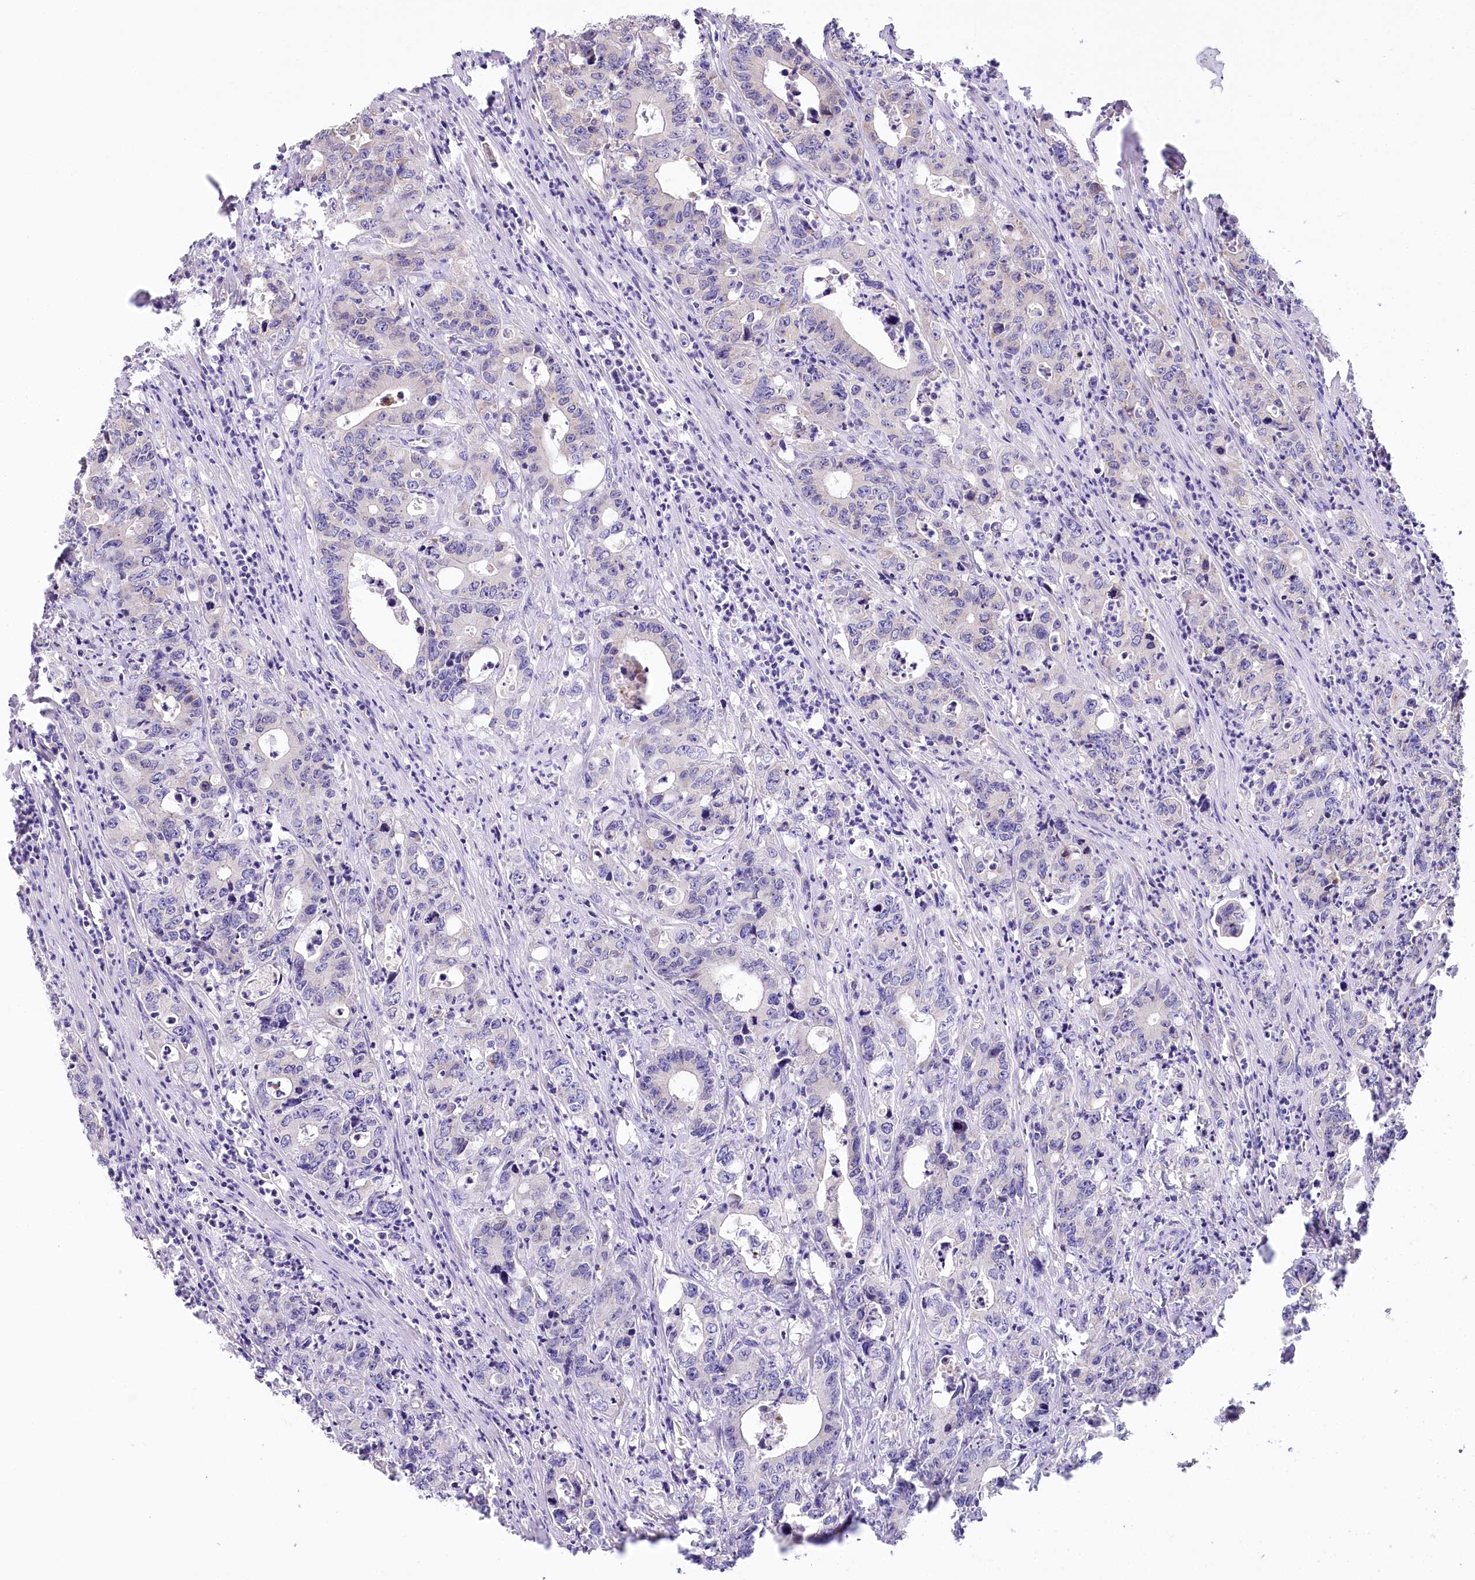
{"staining": {"intensity": "negative", "quantity": "none", "location": "none"}, "tissue": "colorectal cancer", "cell_type": "Tumor cells", "image_type": "cancer", "snomed": [{"axis": "morphology", "description": "Adenocarcinoma, NOS"}, {"axis": "topography", "description": "Colon"}], "caption": "Immunohistochemistry (IHC) histopathology image of neoplastic tissue: human colorectal adenocarcinoma stained with DAB (3,3'-diaminobenzidine) reveals no significant protein positivity in tumor cells.", "gene": "MYOZ1", "patient": {"sex": "female", "age": 75}}